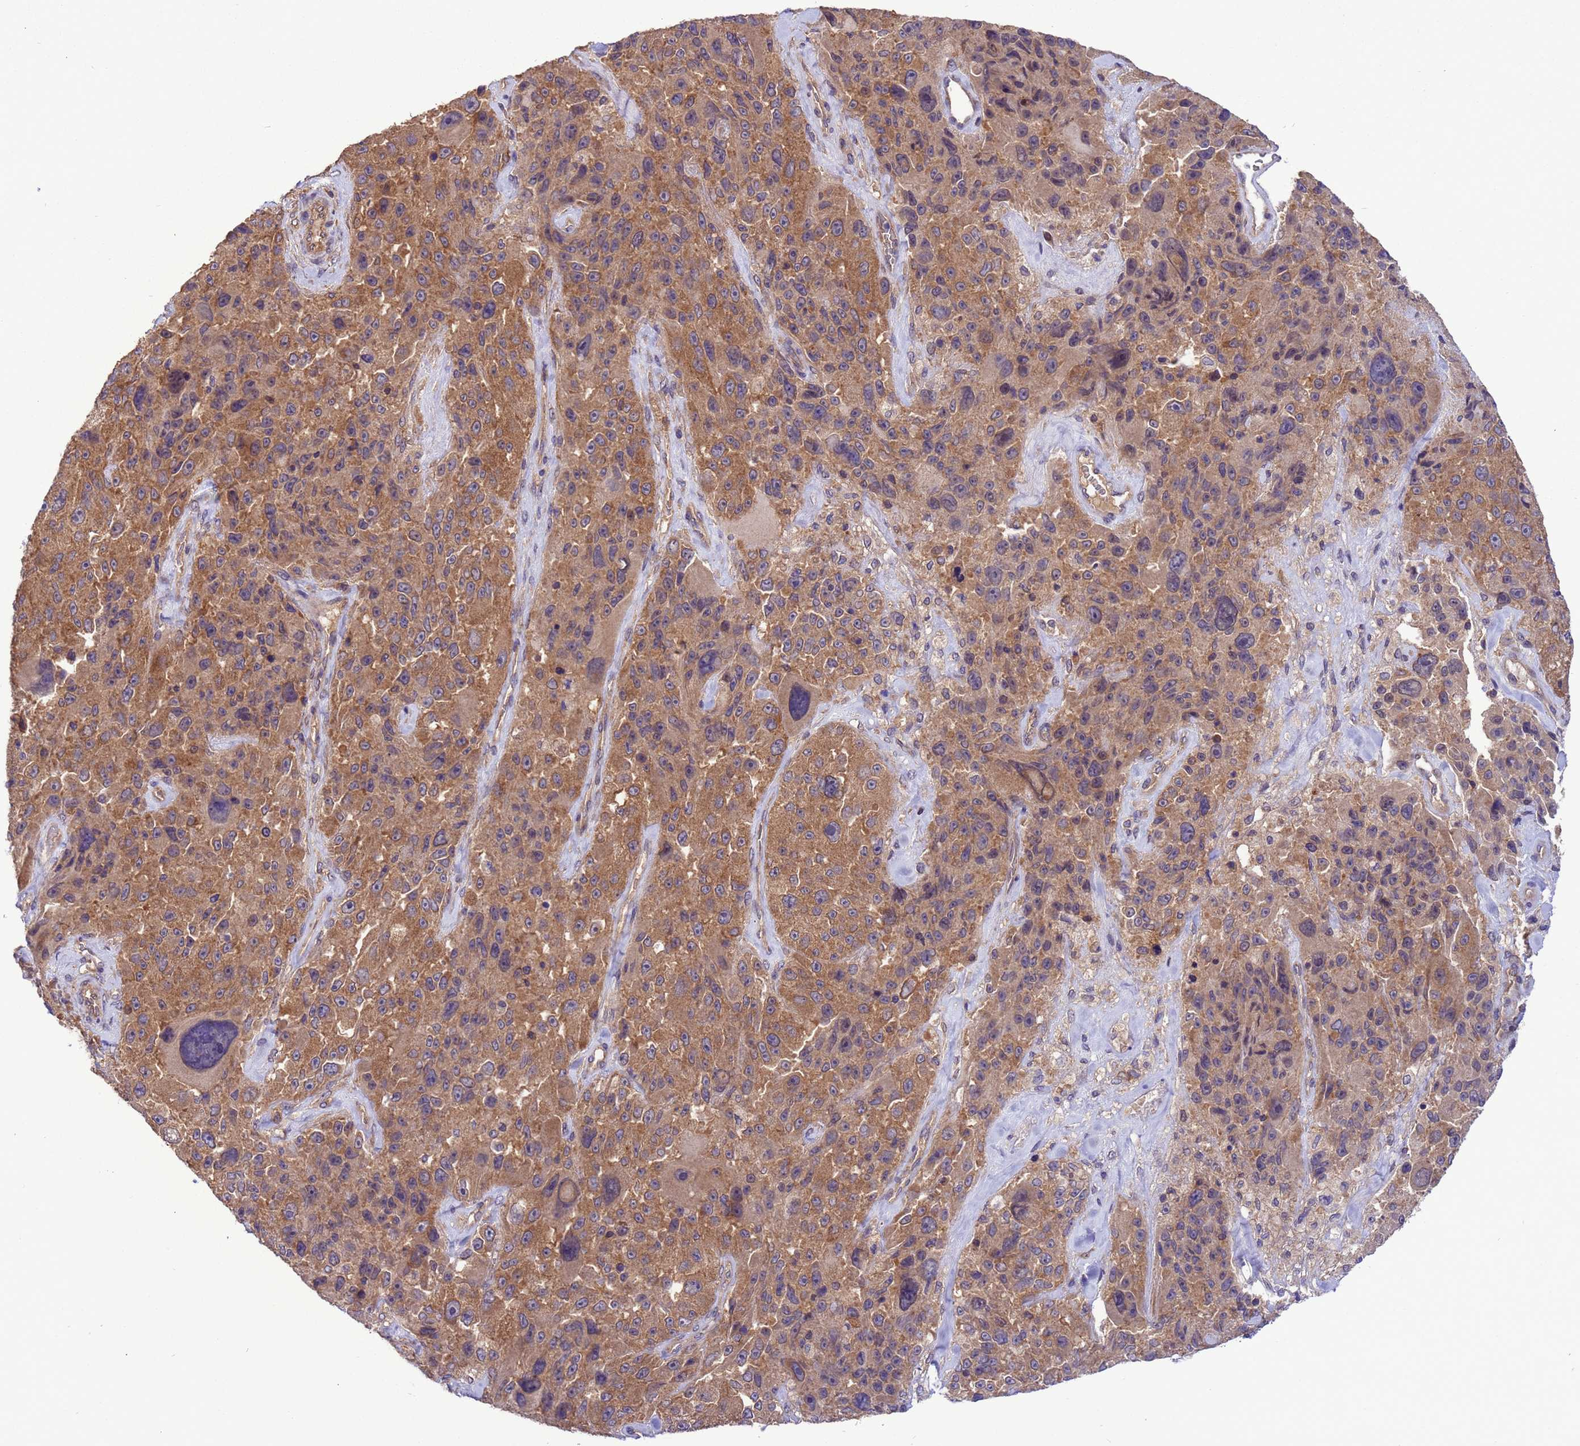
{"staining": {"intensity": "moderate", "quantity": ">75%", "location": "cytoplasmic/membranous"}, "tissue": "melanoma", "cell_type": "Tumor cells", "image_type": "cancer", "snomed": [{"axis": "morphology", "description": "Malignant melanoma, Metastatic site"}, {"axis": "topography", "description": "Lymph node"}], "caption": "Tumor cells show medium levels of moderate cytoplasmic/membranous staining in about >75% of cells in melanoma. The staining was performed using DAB (3,3'-diaminobenzidine), with brown indicating positive protein expression. Nuclei are stained blue with hematoxylin.", "gene": "ARHGAP12", "patient": {"sex": "male", "age": 62}}